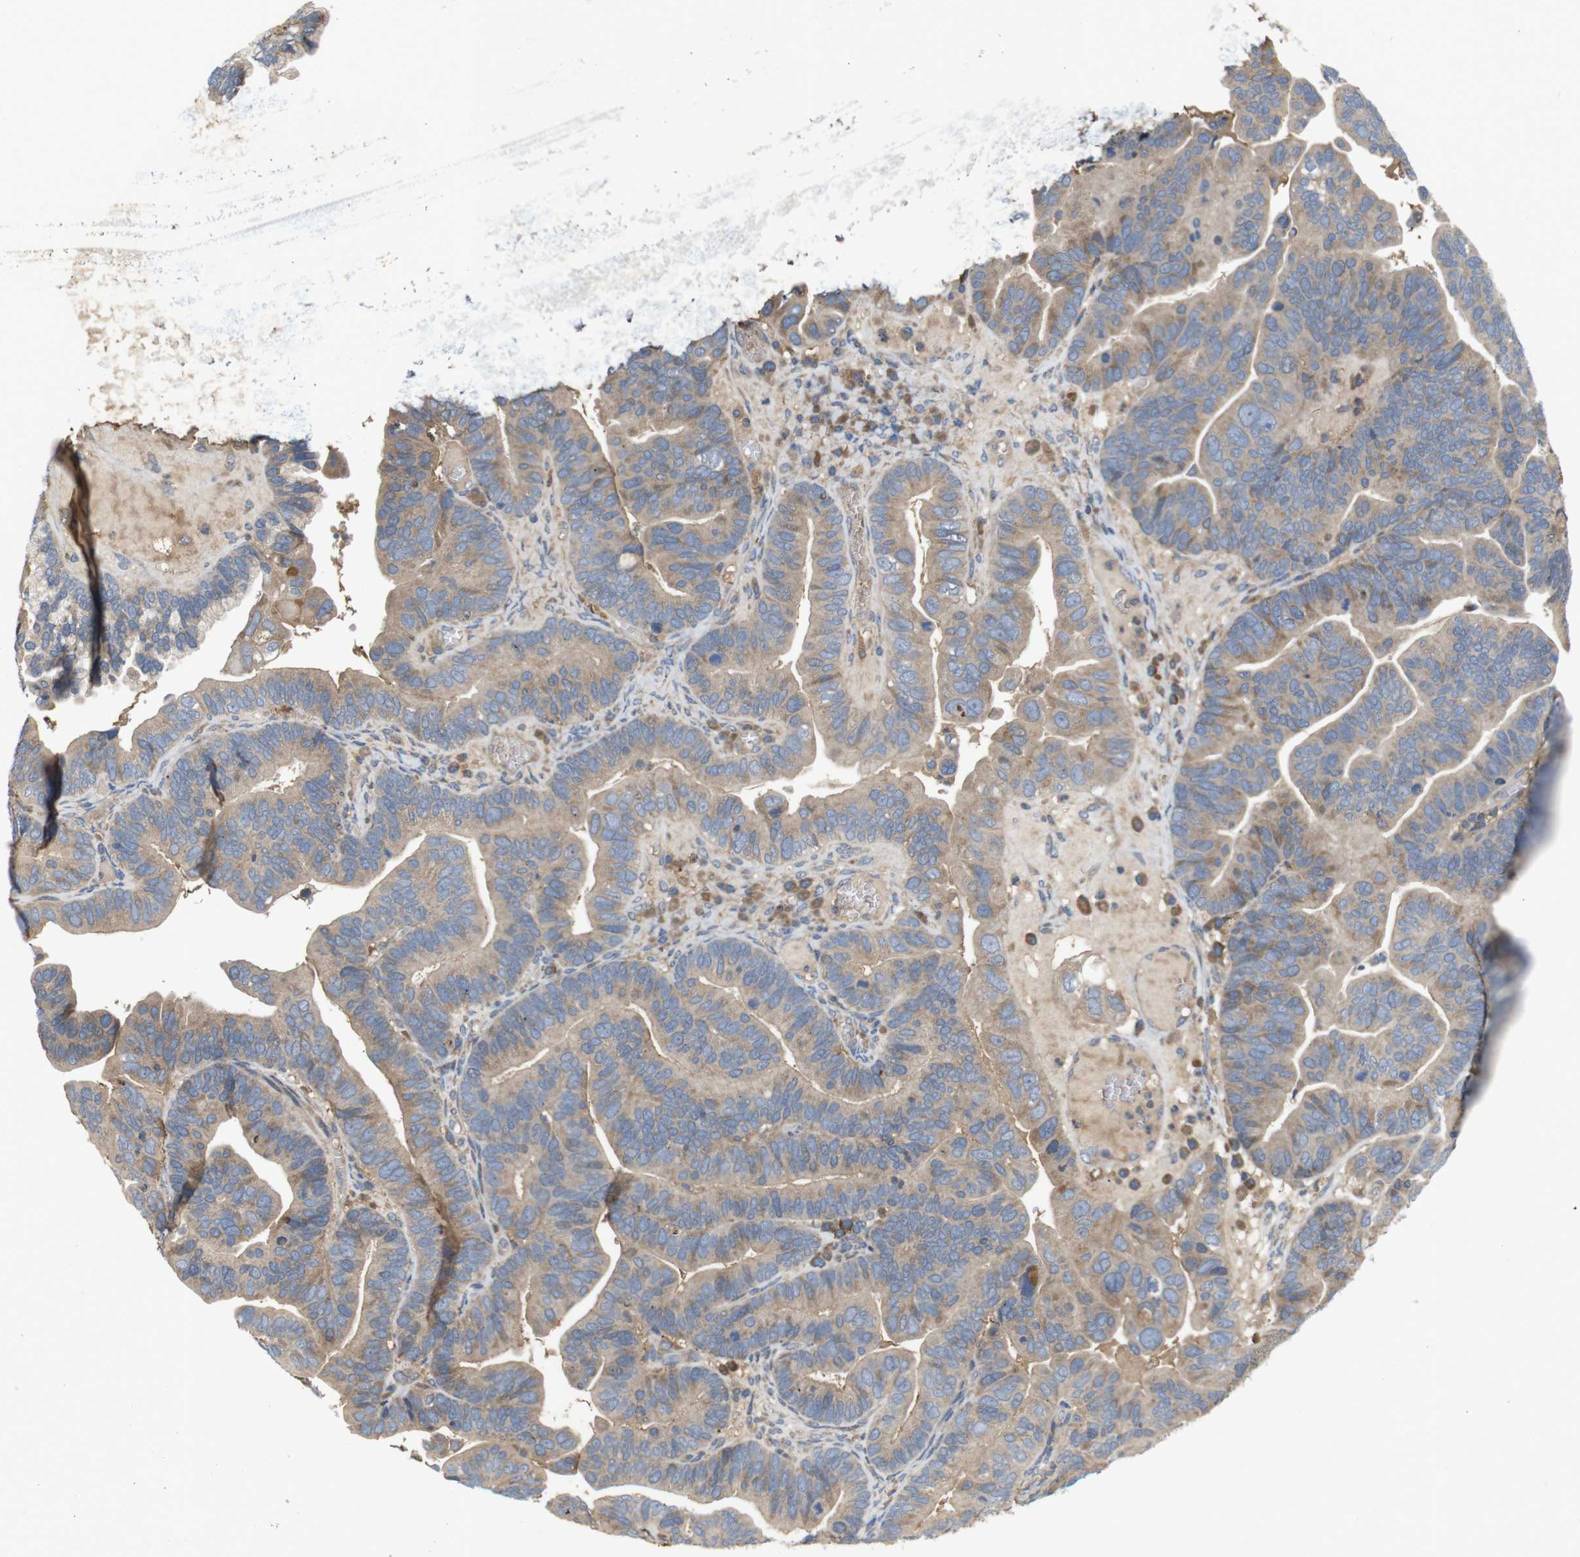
{"staining": {"intensity": "weak", "quantity": "25%-75%", "location": "cytoplasmic/membranous"}, "tissue": "ovarian cancer", "cell_type": "Tumor cells", "image_type": "cancer", "snomed": [{"axis": "morphology", "description": "Cystadenocarcinoma, serous, NOS"}, {"axis": "topography", "description": "Ovary"}], "caption": "Immunohistochemical staining of ovarian cancer displays low levels of weak cytoplasmic/membranous protein staining in approximately 25%-75% of tumor cells. (brown staining indicates protein expression, while blue staining denotes nuclei).", "gene": "PTPN1", "patient": {"sex": "female", "age": 56}}